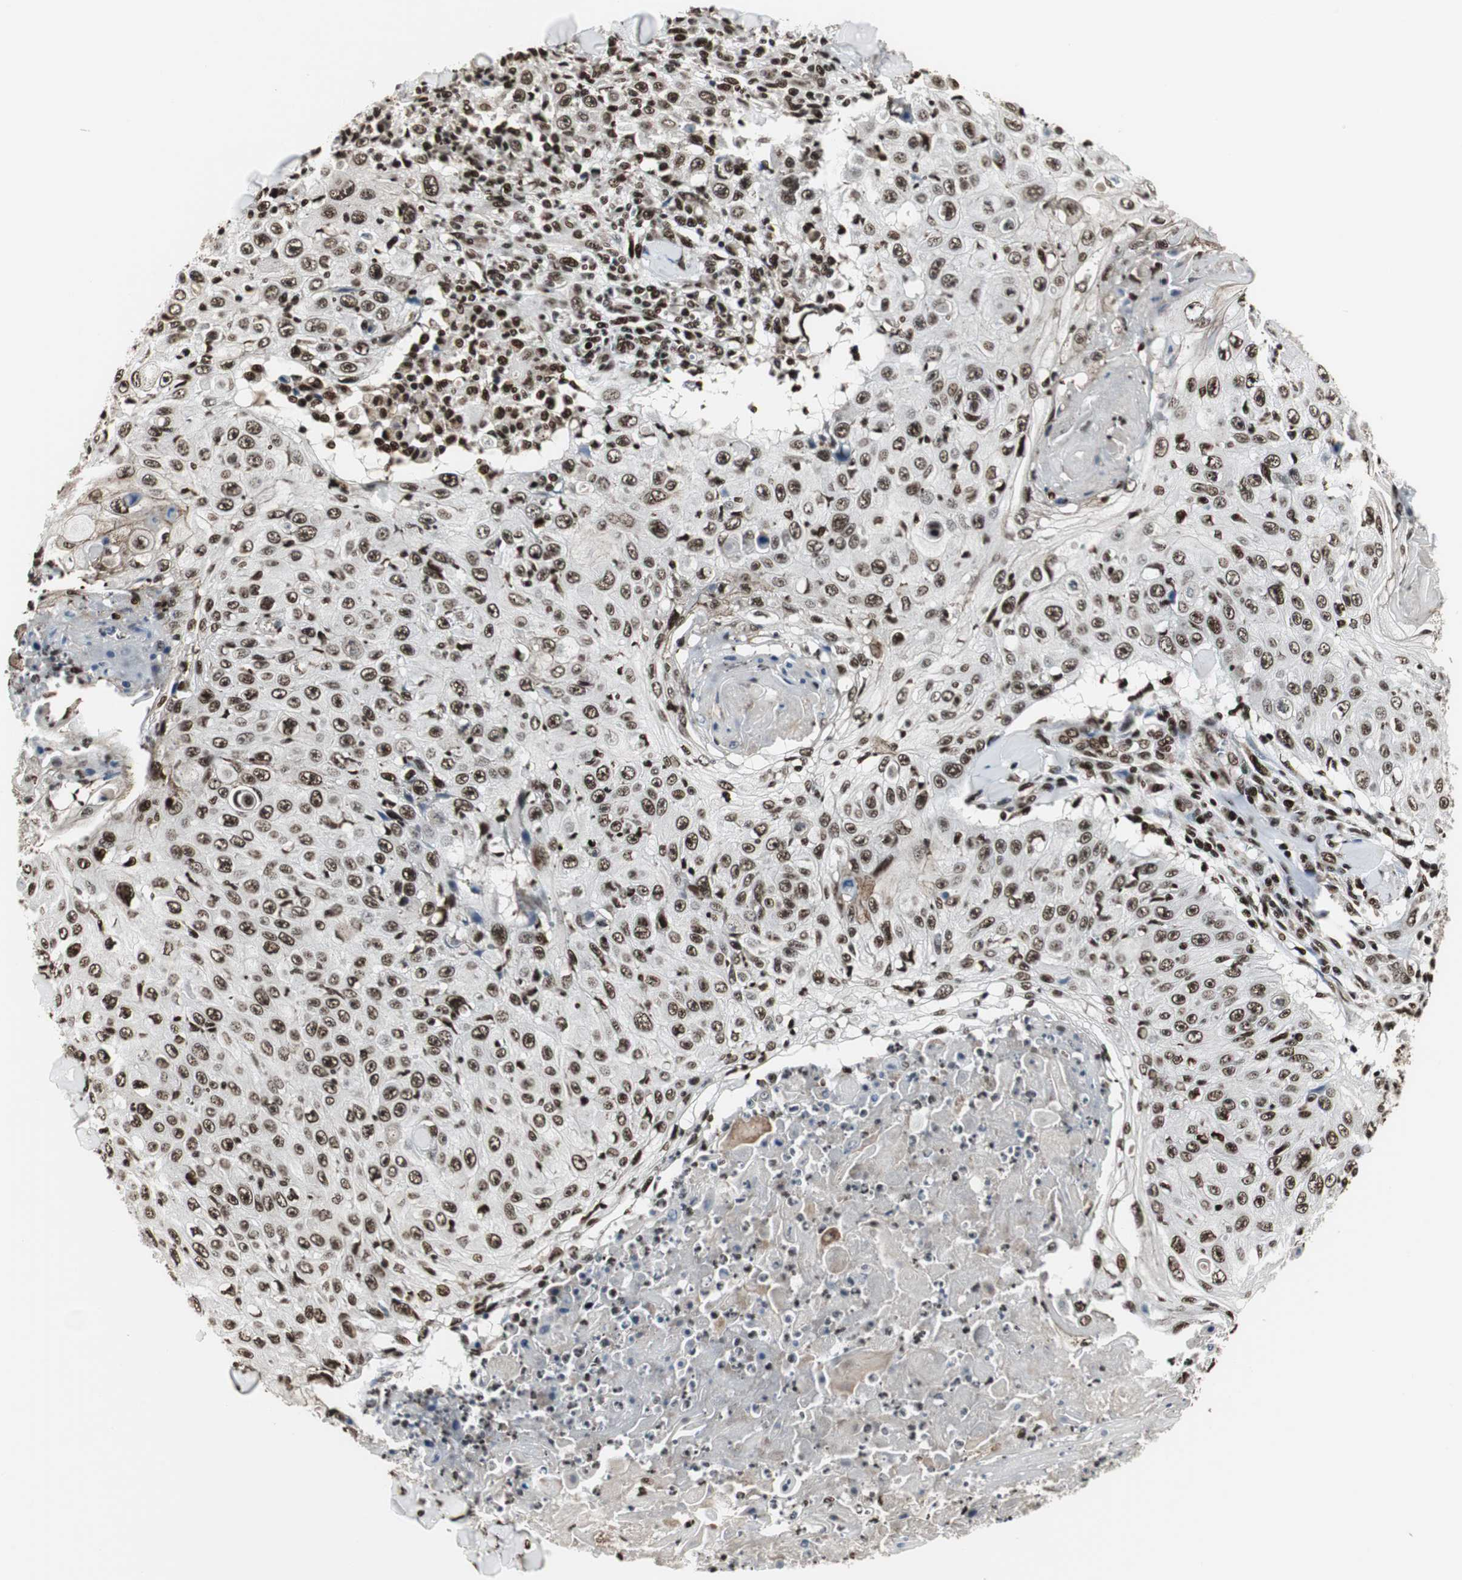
{"staining": {"intensity": "moderate", "quantity": ">75%", "location": "nuclear"}, "tissue": "skin cancer", "cell_type": "Tumor cells", "image_type": "cancer", "snomed": [{"axis": "morphology", "description": "Squamous cell carcinoma, NOS"}, {"axis": "topography", "description": "Skin"}], "caption": "Moderate nuclear staining is present in about >75% of tumor cells in squamous cell carcinoma (skin).", "gene": "PARN", "patient": {"sex": "male", "age": 86}}